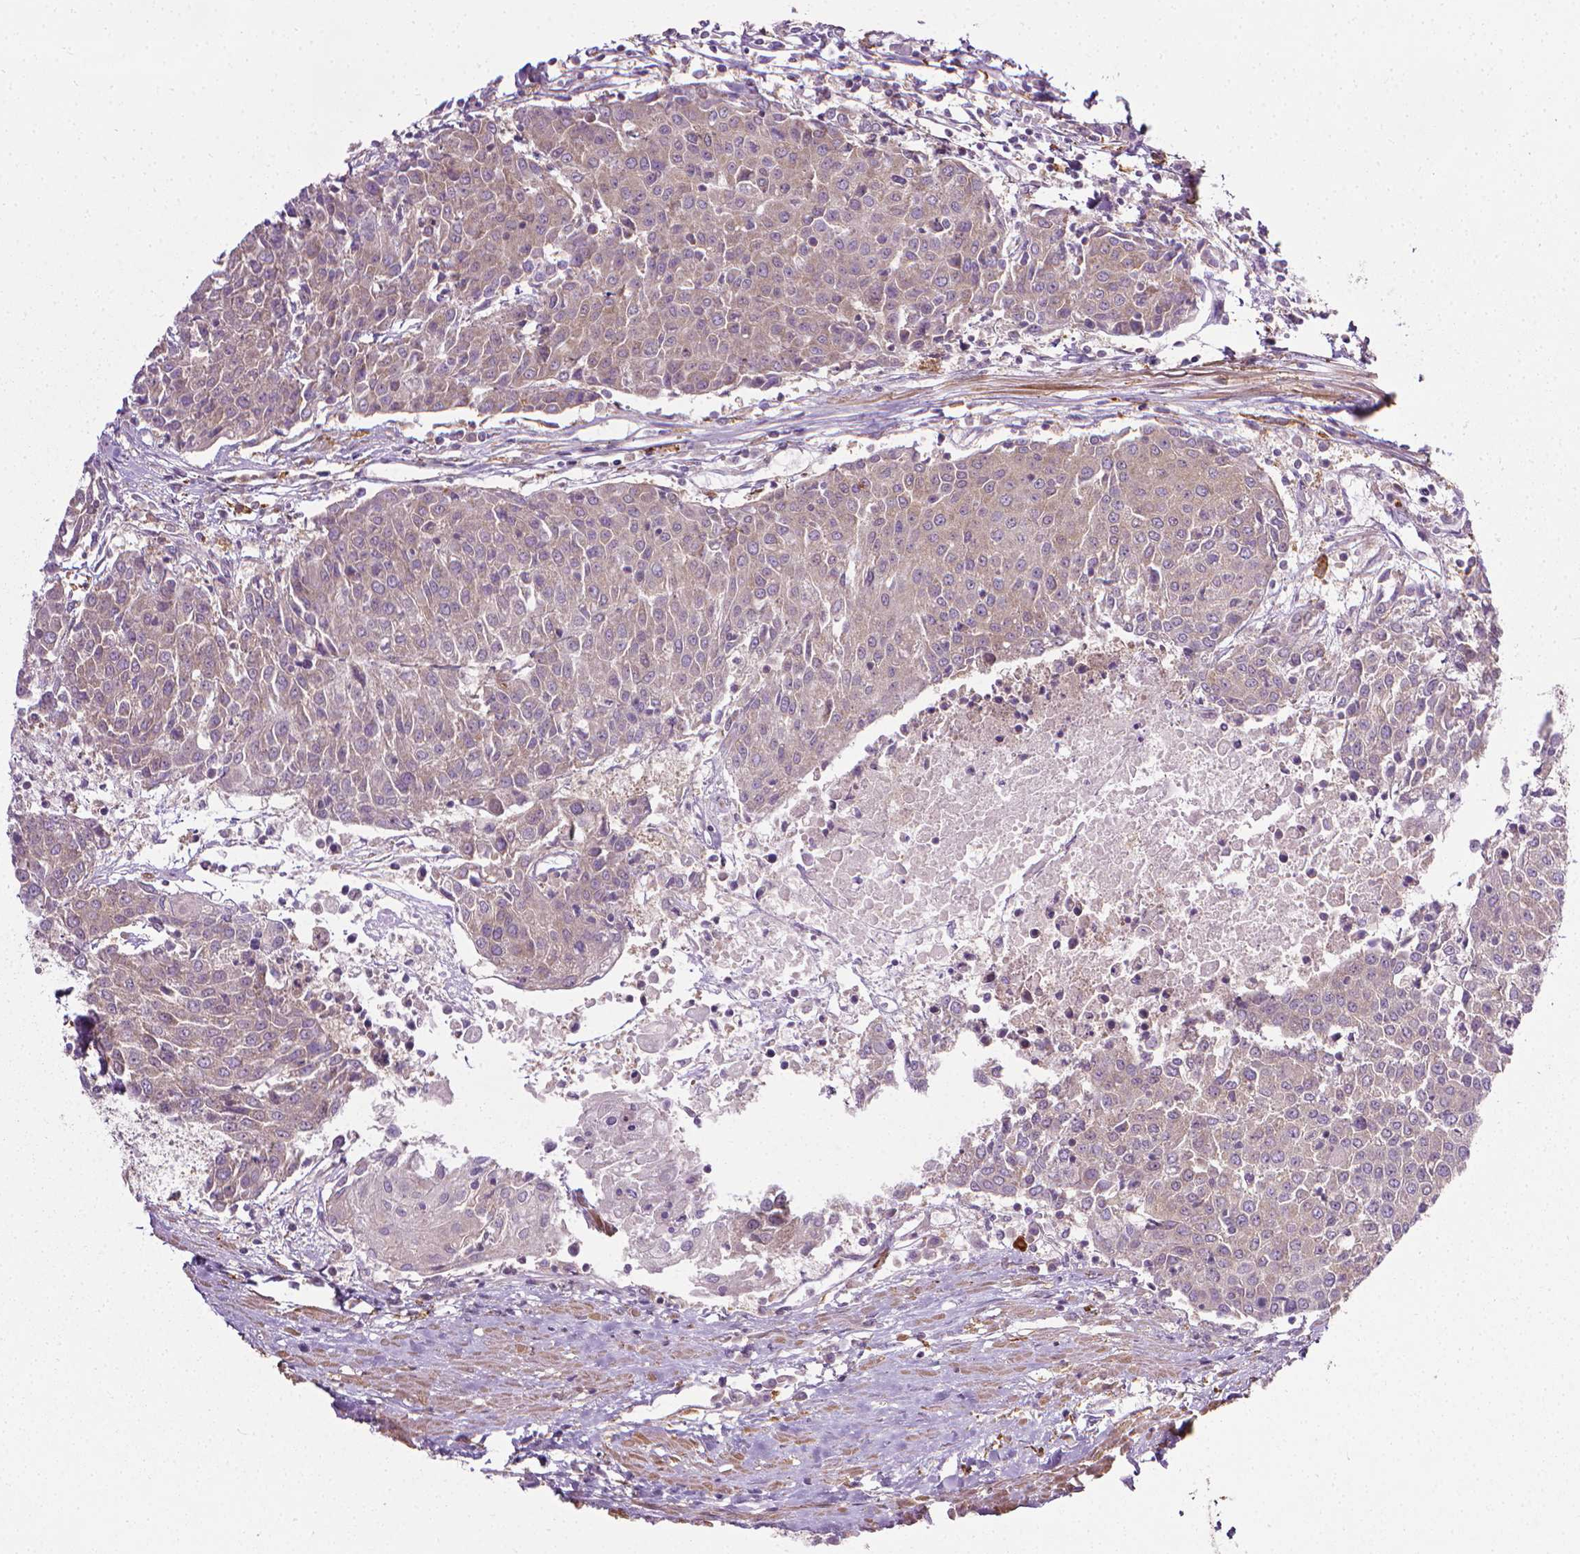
{"staining": {"intensity": "weak", "quantity": ">75%", "location": "cytoplasmic/membranous"}, "tissue": "urothelial cancer", "cell_type": "Tumor cells", "image_type": "cancer", "snomed": [{"axis": "morphology", "description": "Urothelial carcinoma, High grade"}, {"axis": "topography", "description": "Urinary bladder"}], "caption": "Immunohistochemistry (IHC) of high-grade urothelial carcinoma shows low levels of weak cytoplasmic/membranous positivity in approximately >75% of tumor cells.", "gene": "PRAG1", "patient": {"sex": "female", "age": 85}}